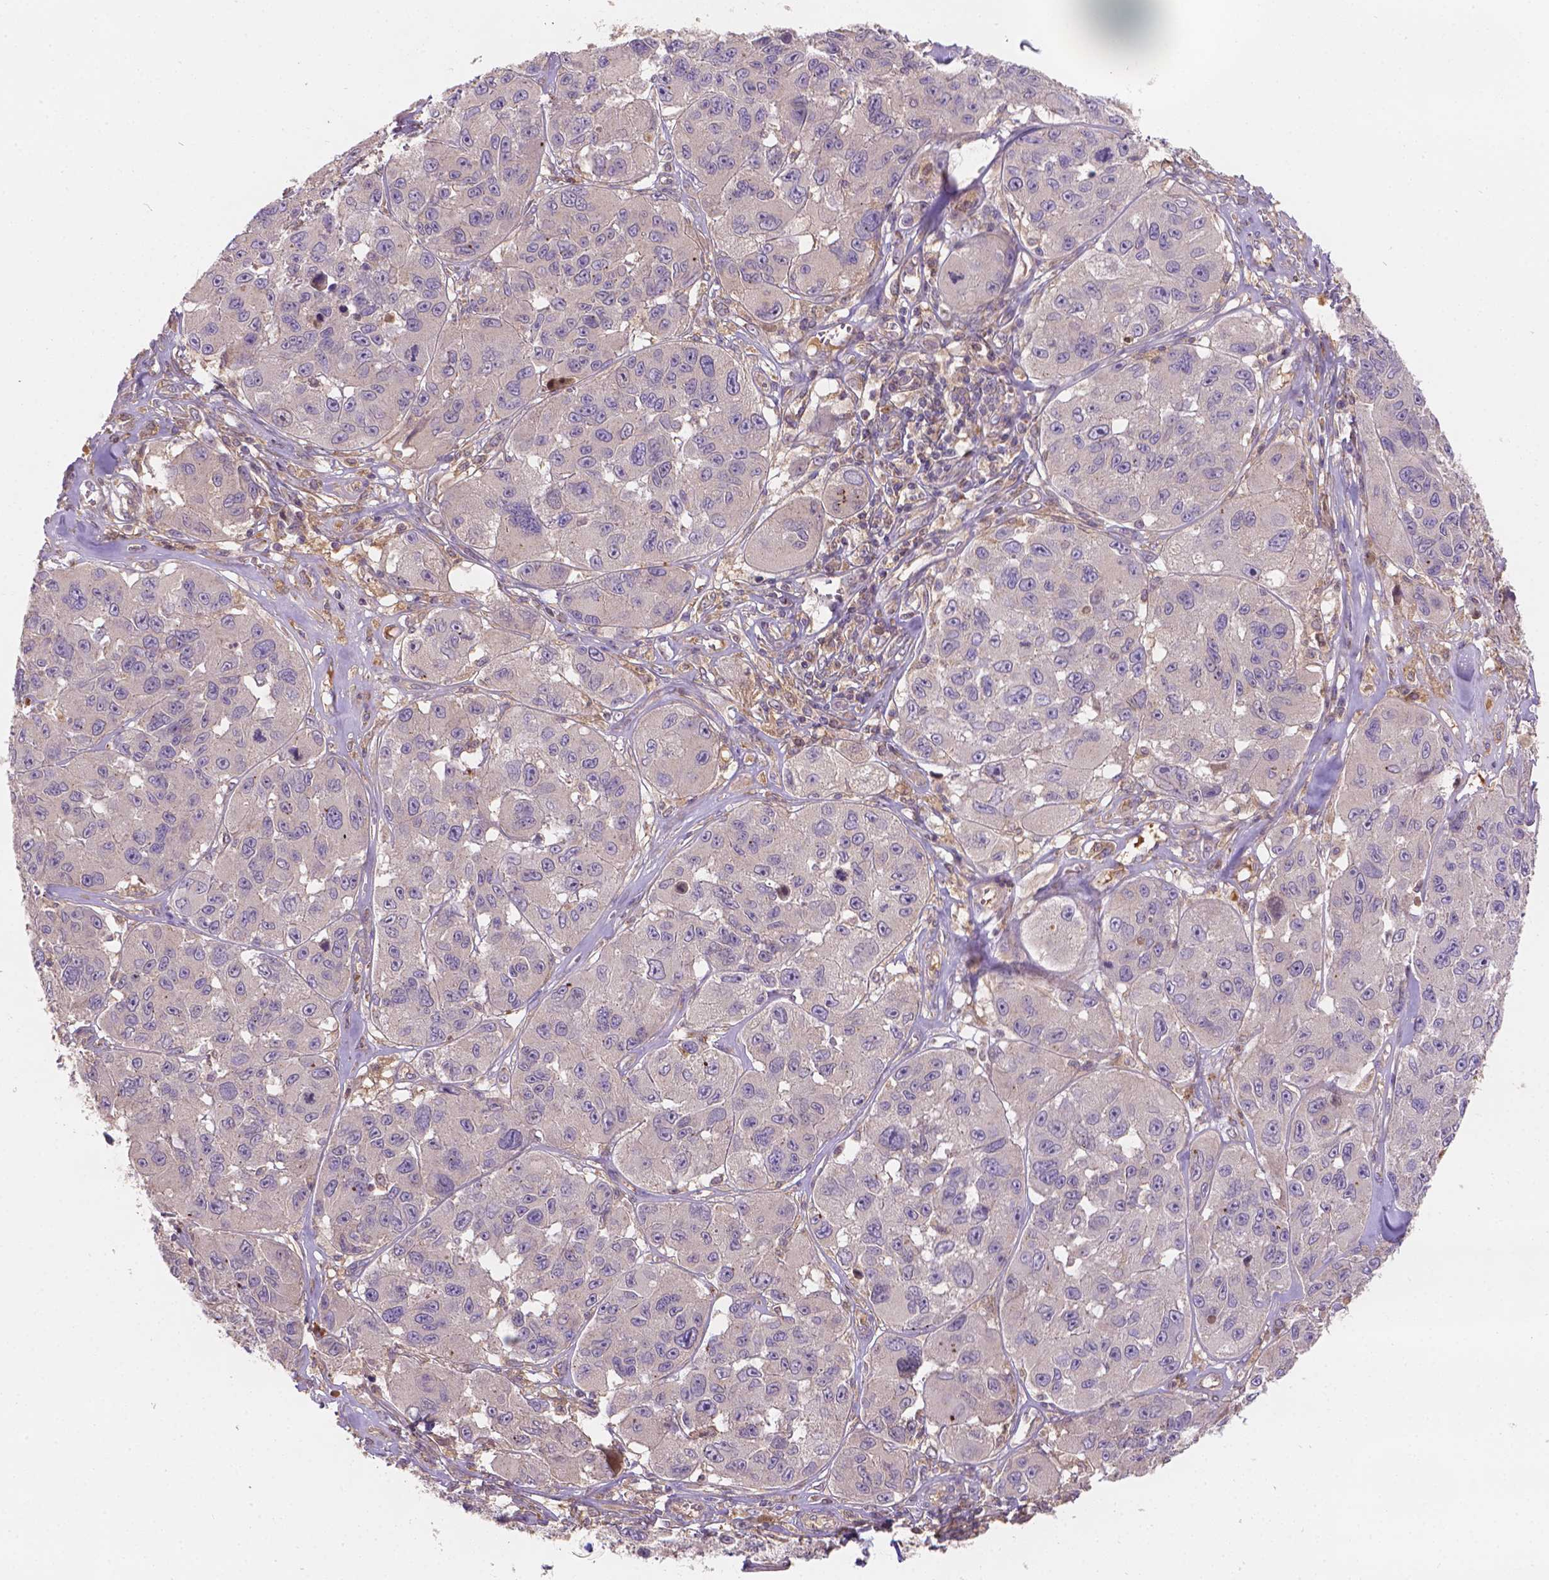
{"staining": {"intensity": "negative", "quantity": "none", "location": "none"}, "tissue": "melanoma", "cell_type": "Tumor cells", "image_type": "cancer", "snomed": [{"axis": "morphology", "description": "Malignant melanoma, NOS"}, {"axis": "topography", "description": "Skin"}], "caption": "Melanoma was stained to show a protein in brown. There is no significant staining in tumor cells. The staining was performed using DAB to visualize the protein expression in brown, while the nuclei were stained in blue with hematoxylin (Magnification: 20x).", "gene": "CDK10", "patient": {"sex": "female", "age": 66}}